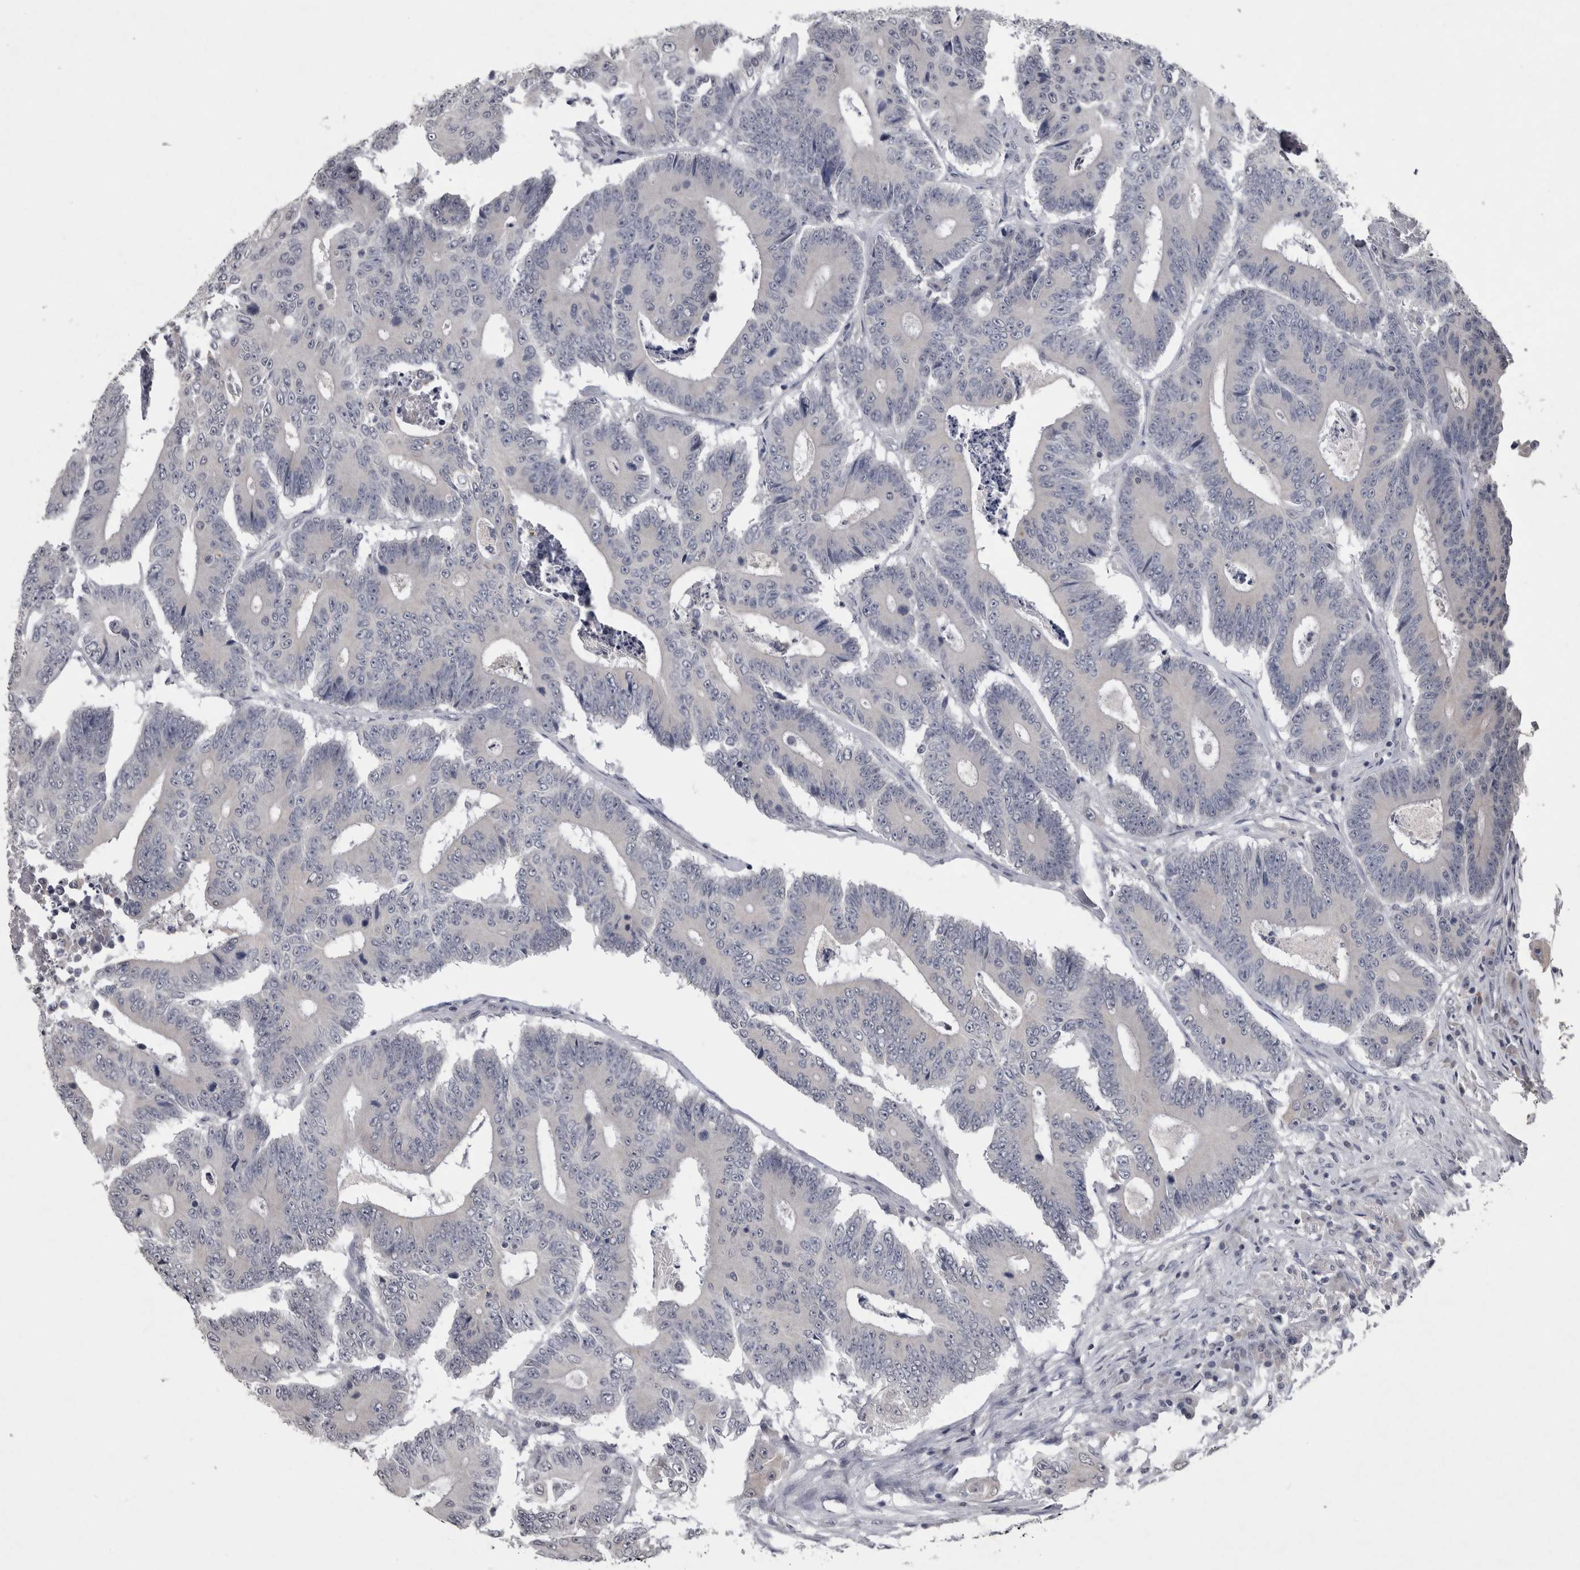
{"staining": {"intensity": "negative", "quantity": "none", "location": "none"}, "tissue": "colorectal cancer", "cell_type": "Tumor cells", "image_type": "cancer", "snomed": [{"axis": "morphology", "description": "Adenocarcinoma, NOS"}, {"axis": "topography", "description": "Colon"}], "caption": "IHC image of neoplastic tissue: human colorectal adenocarcinoma stained with DAB exhibits no significant protein positivity in tumor cells. (DAB (3,3'-diaminobenzidine) IHC with hematoxylin counter stain).", "gene": "WNT7A", "patient": {"sex": "male", "age": 83}}